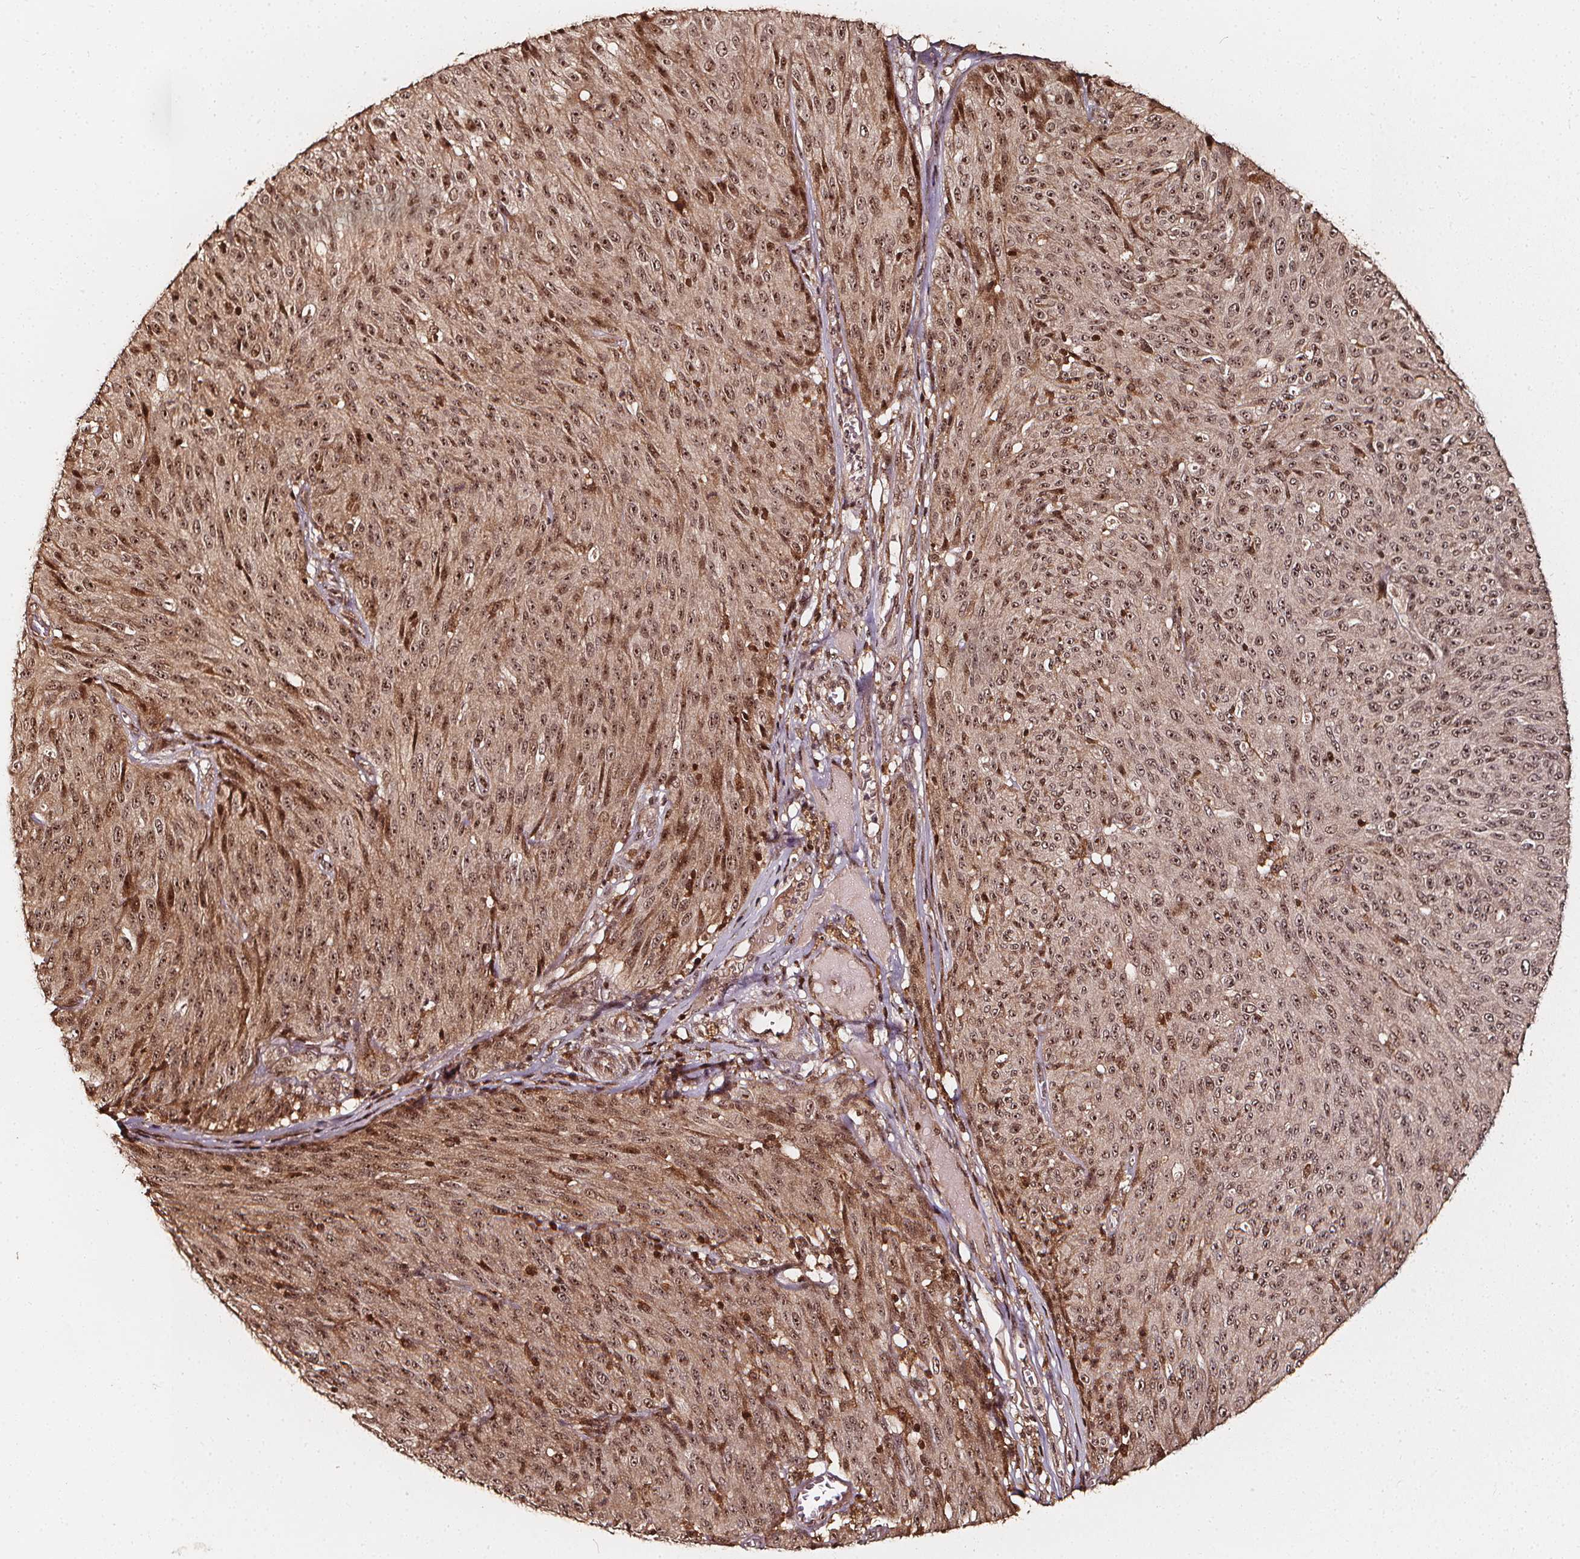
{"staining": {"intensity": "weak", "quantity": ">75%", "location": "cytoplasmic/membranous,nuclear"}, "tissue": "melanoma", "cell_type": "Tumor cells", "image_type": "cancer", "snomed": [{"axis": "morphology", "description": "Malignant melanoma, NOS"}, {"axis": "topography", "description": "Skin"}], "caption": "Brown immunohistochemical staining in human malignant melanoma displays weak cytoplasmic/membranous and nuclear expression in approximately >75% of tumor cells.", "gene": "EXOSC9", "patient": {"sex": "male", "age": 85}}